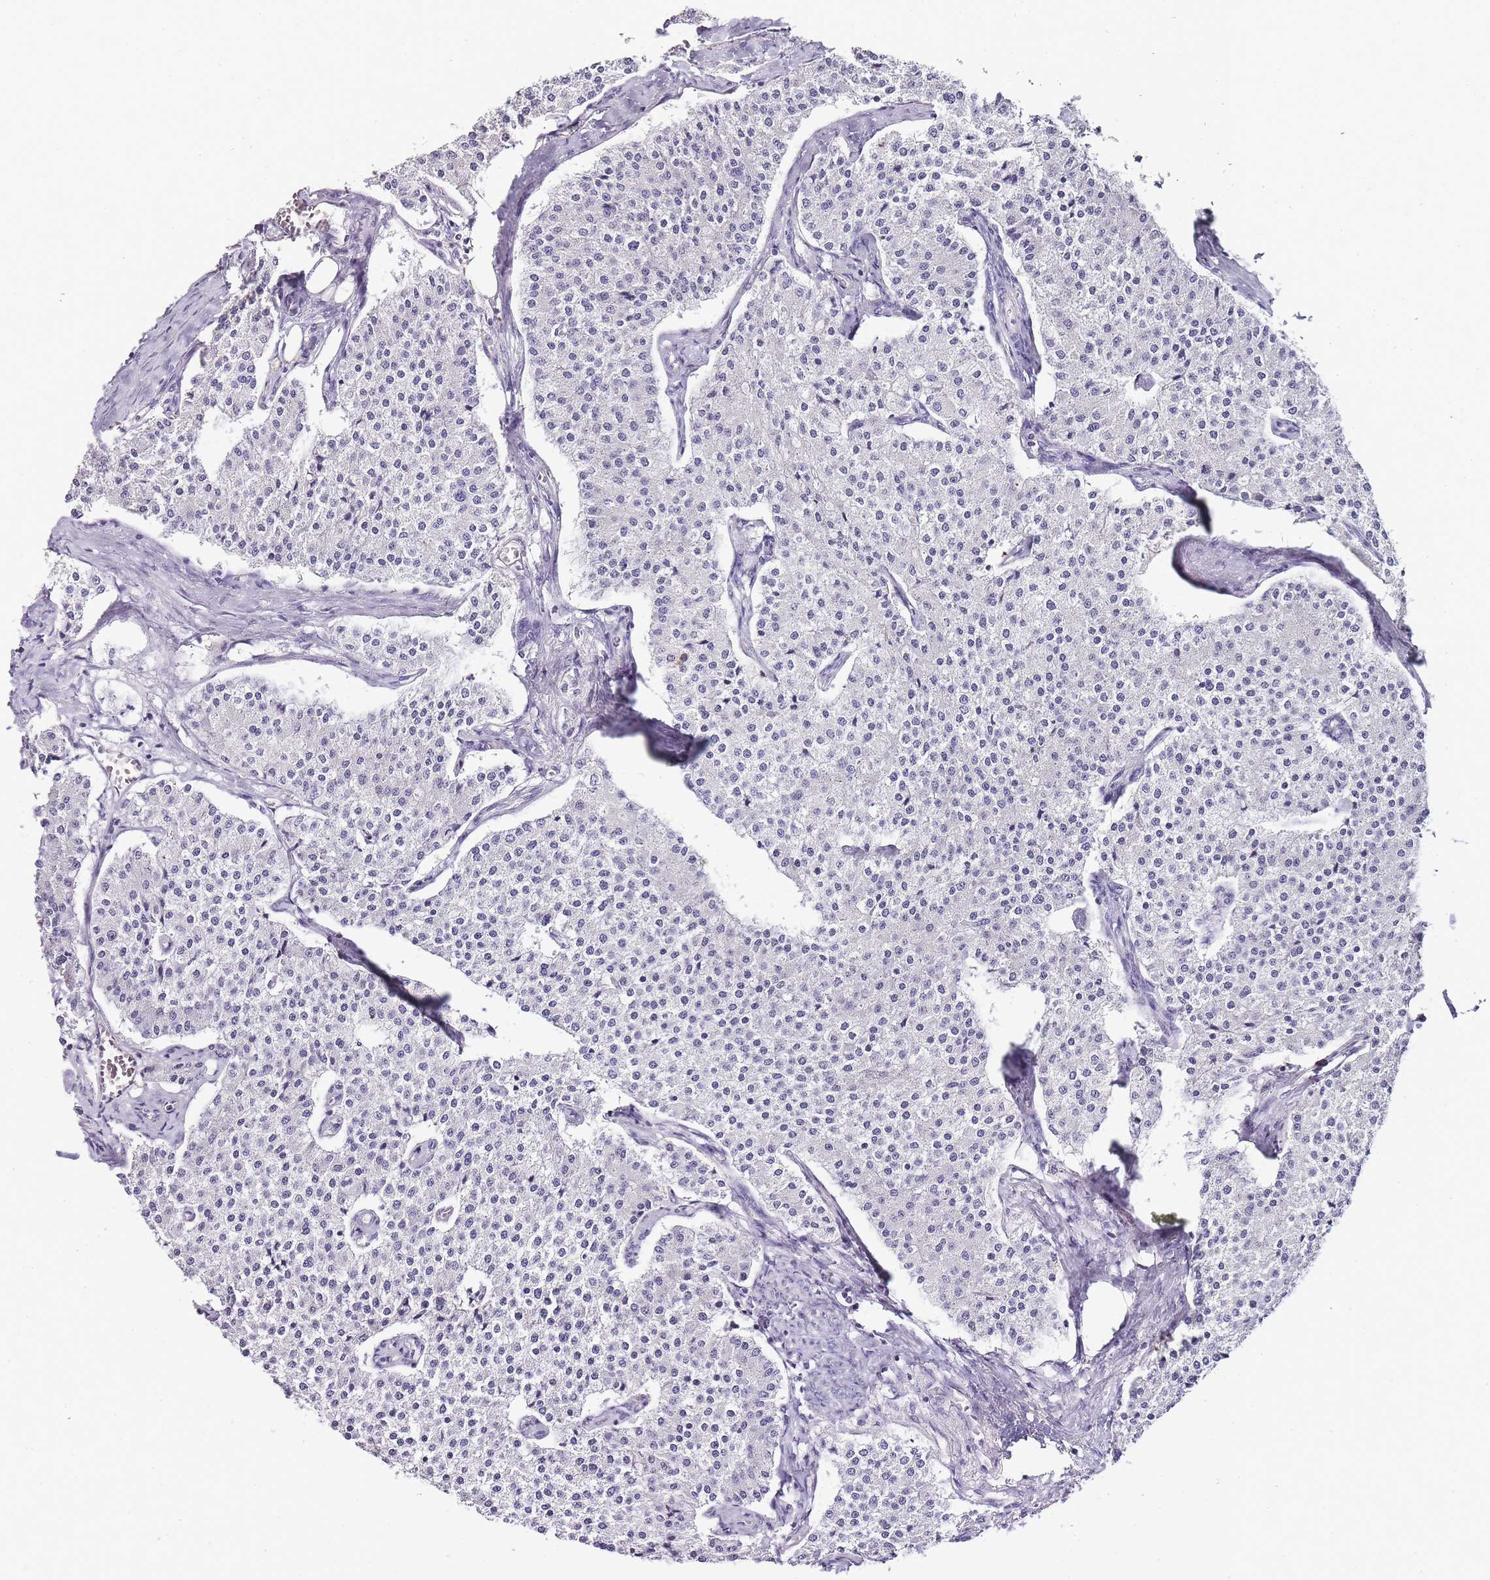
{"staining": {"intensity": "negative", "quantity": "none", "location": "none"}, "tissue": "carcinoid", "cell_type": "Tumor cells", "image_type": "cancer", "snomed": [{"axis": "morphology", "description": "Carcinoid, malignant, NOS"}, {"axis": "topography", "description": "Colon"}], "caption": "This micrograph is of carcinoid (malignant) stained with IHC to label a protein in brown with the nuclei are counter-stained blue. There is no expression in tumor cells.", "gene": "ZBP1", "patient": {"sex": "female", "age": 52}}